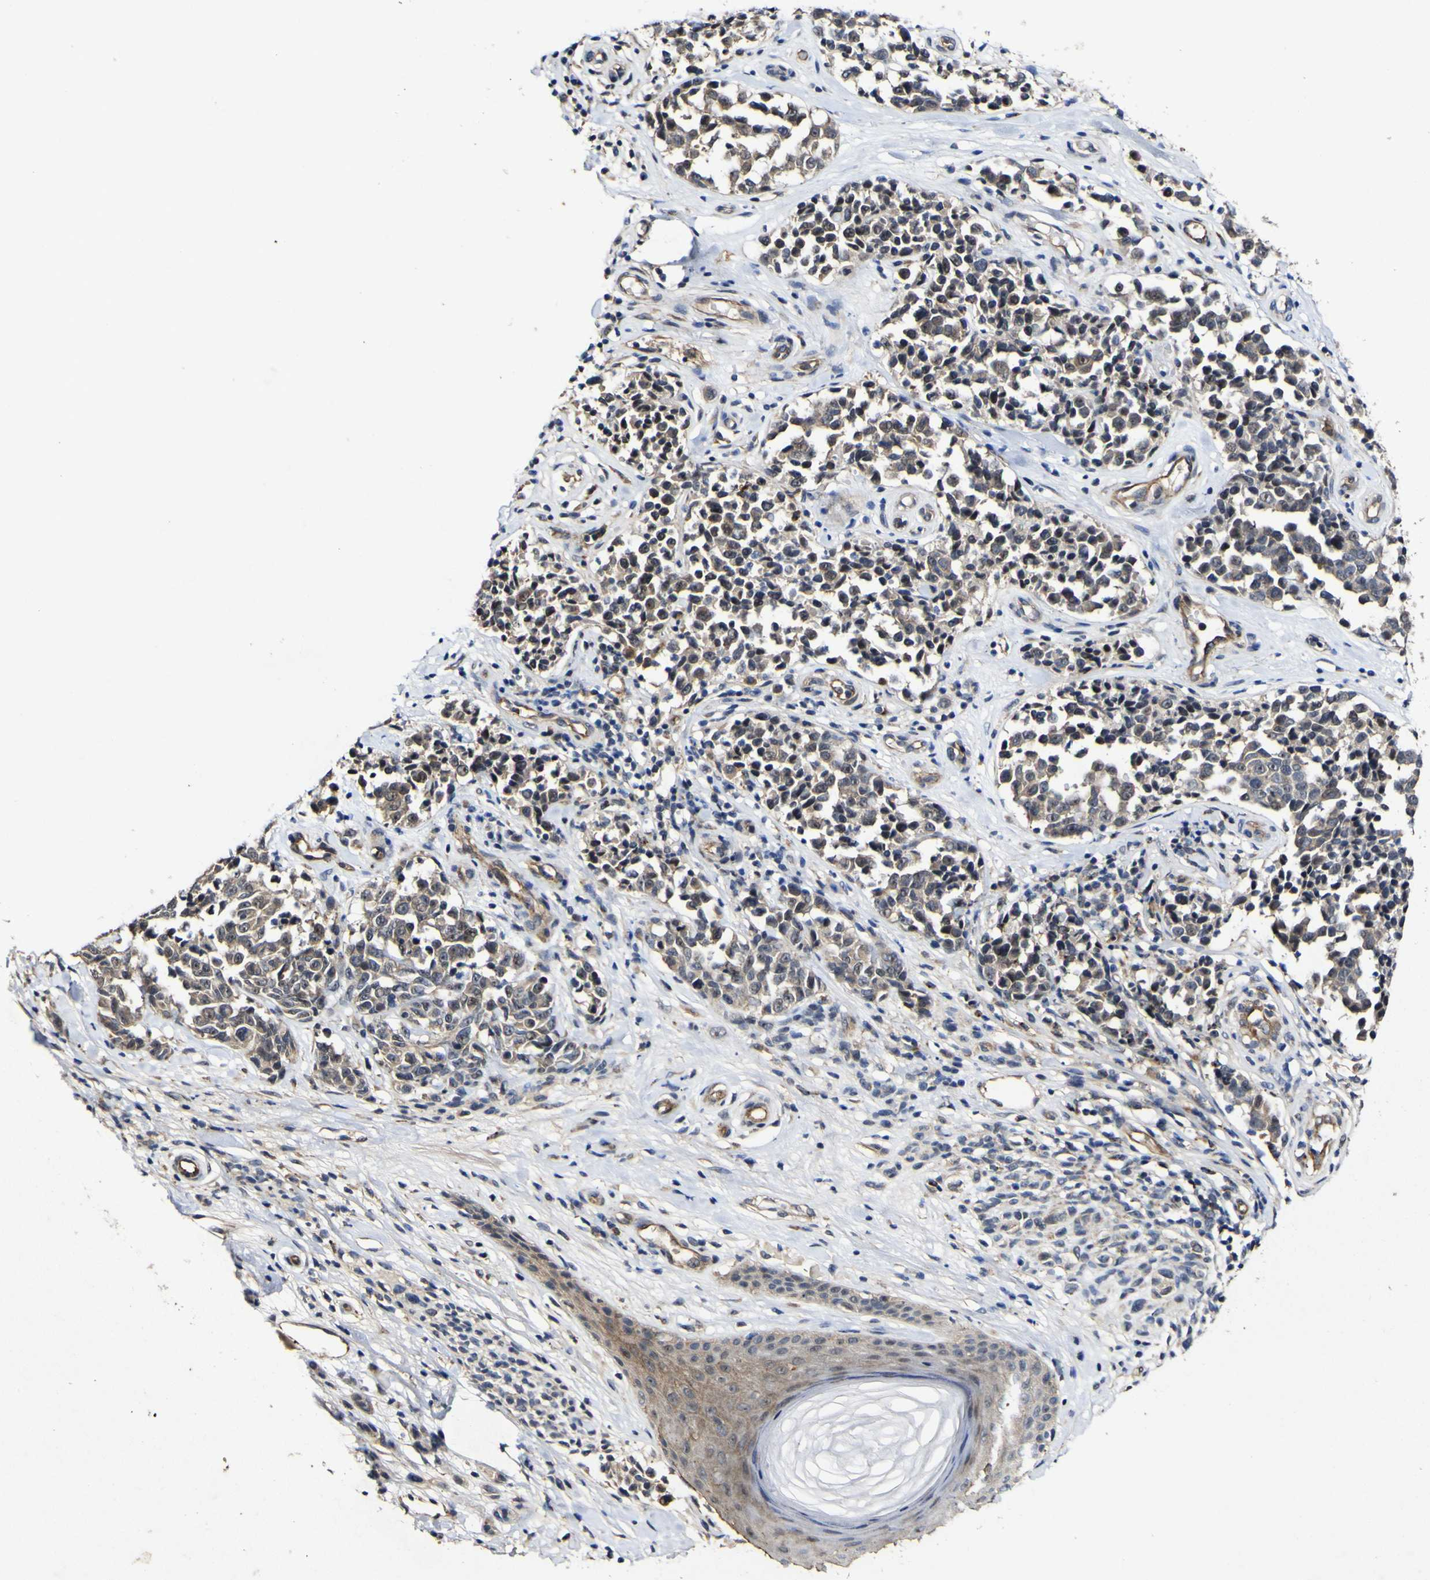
{"staining": {"intensity": "weak", "quantity": ">75%", "location": "cytoplasmic/membranous"}, "tissue": "melanoma", "cell_type": "Tumor cells", "image_type": "cancer", "snomed": [{"axis": "morphology", "description": "Malignant melanoma, NOS"}, {"axis": "topography", "description": "Skin"}], "caption": "Human malignant melanoma stained with a brown dye demonstrates weak cytoplasmic/membranous positive expression in about >75% of tumor cells.", "gene": "CCL2", "patient": {"sex": "female", "age": 64}}